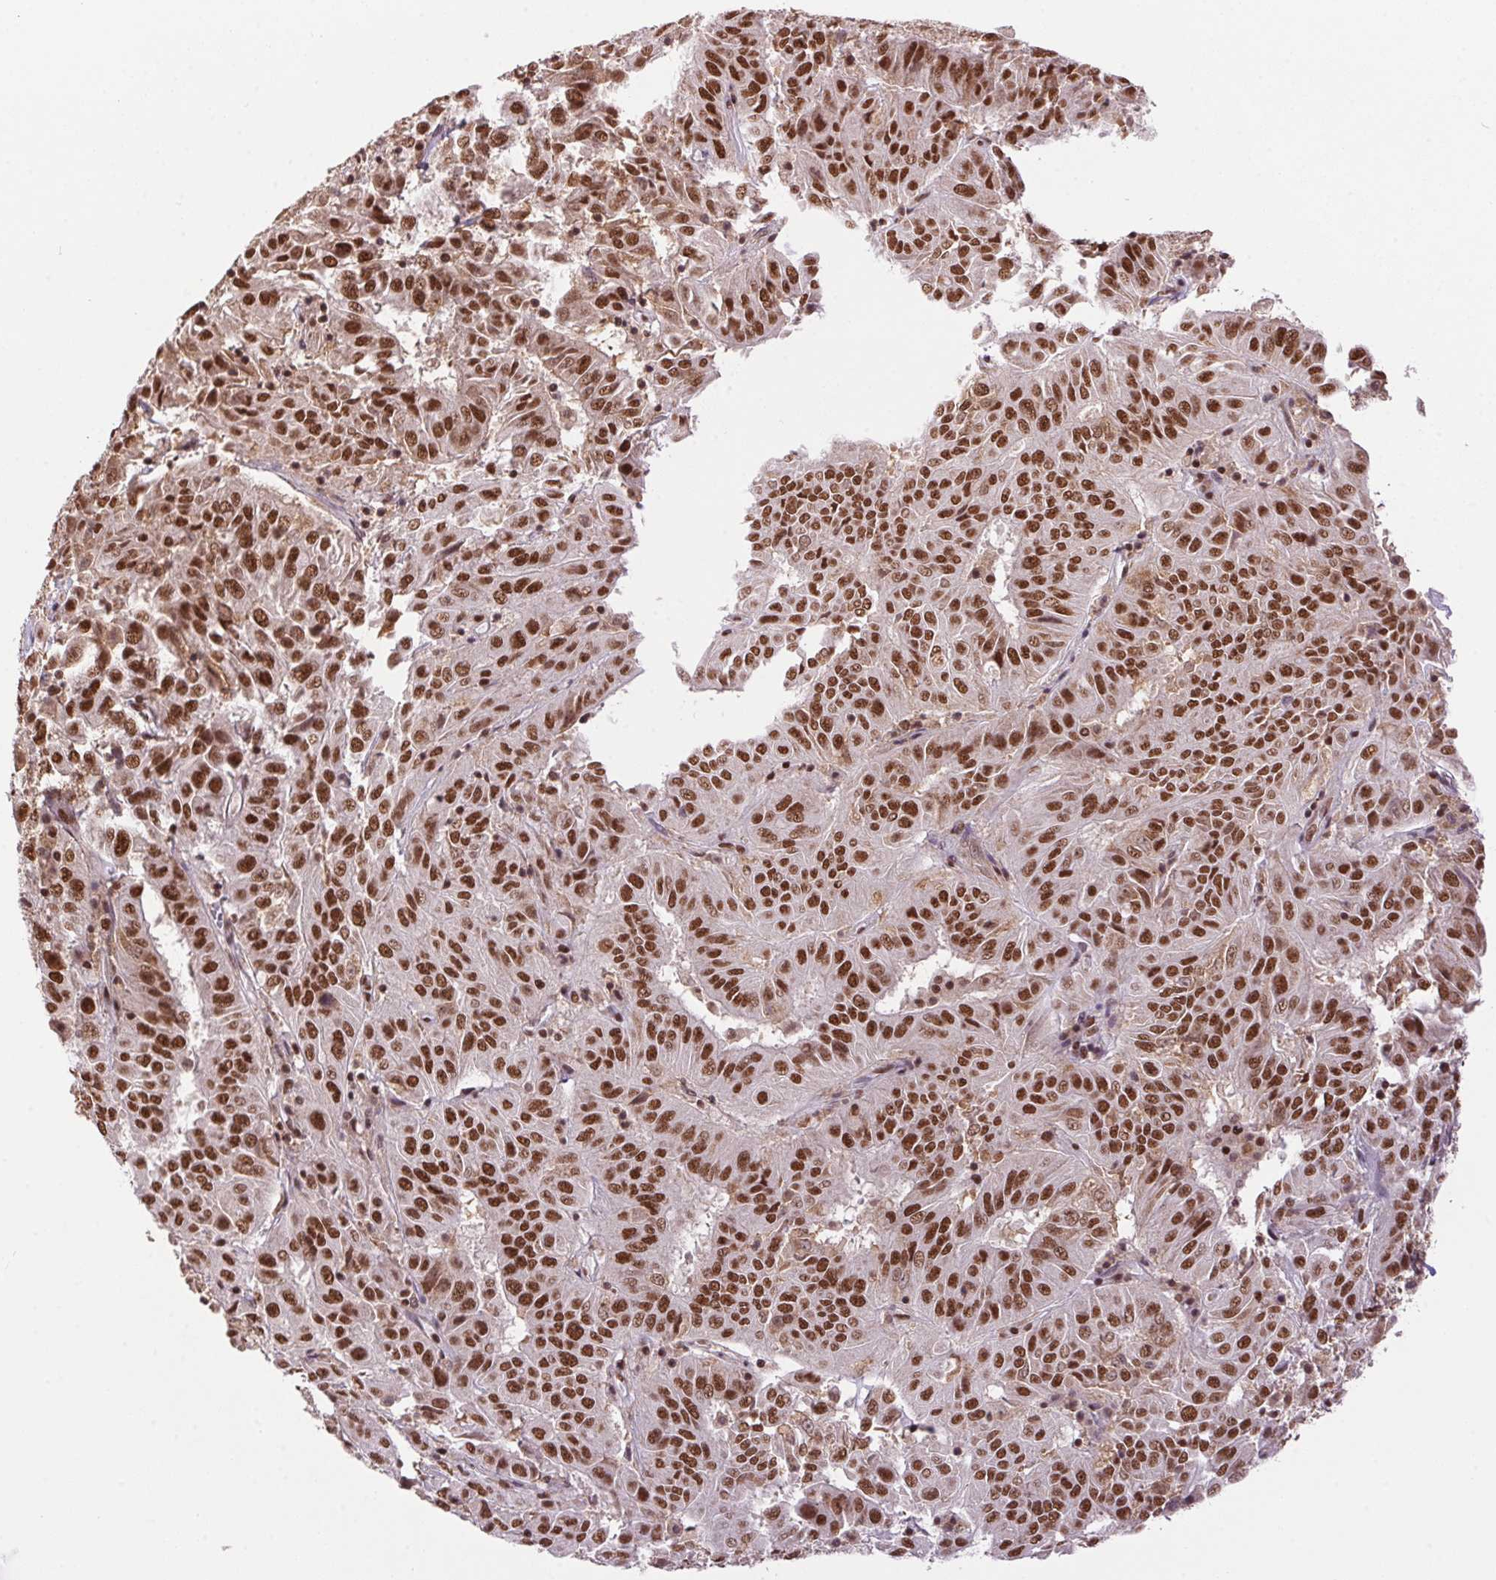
{"staining": {"intensity": "strong", "quantity": ">75%", "location": "nuclear"}, "tissue": "pancreatic cancer", "cell_type": "Tumor cells", "image_type": "cancer", "snomed": [{"axis": "morphology", "description": "Adenocarcinoma, NOS"}, {"axis": "topography", "description": "Pancreas"}], "caption": "Tumor cells reveal strong nuclear expression in about >75% of cells in pancreatic adenocarcinoma. Immunohistochemistry (ihc) stains the protein of interest in brown and the nuclei are stained blue.", "gene": "ZNF207", "patient": {"sex": "male", "age": 63}}